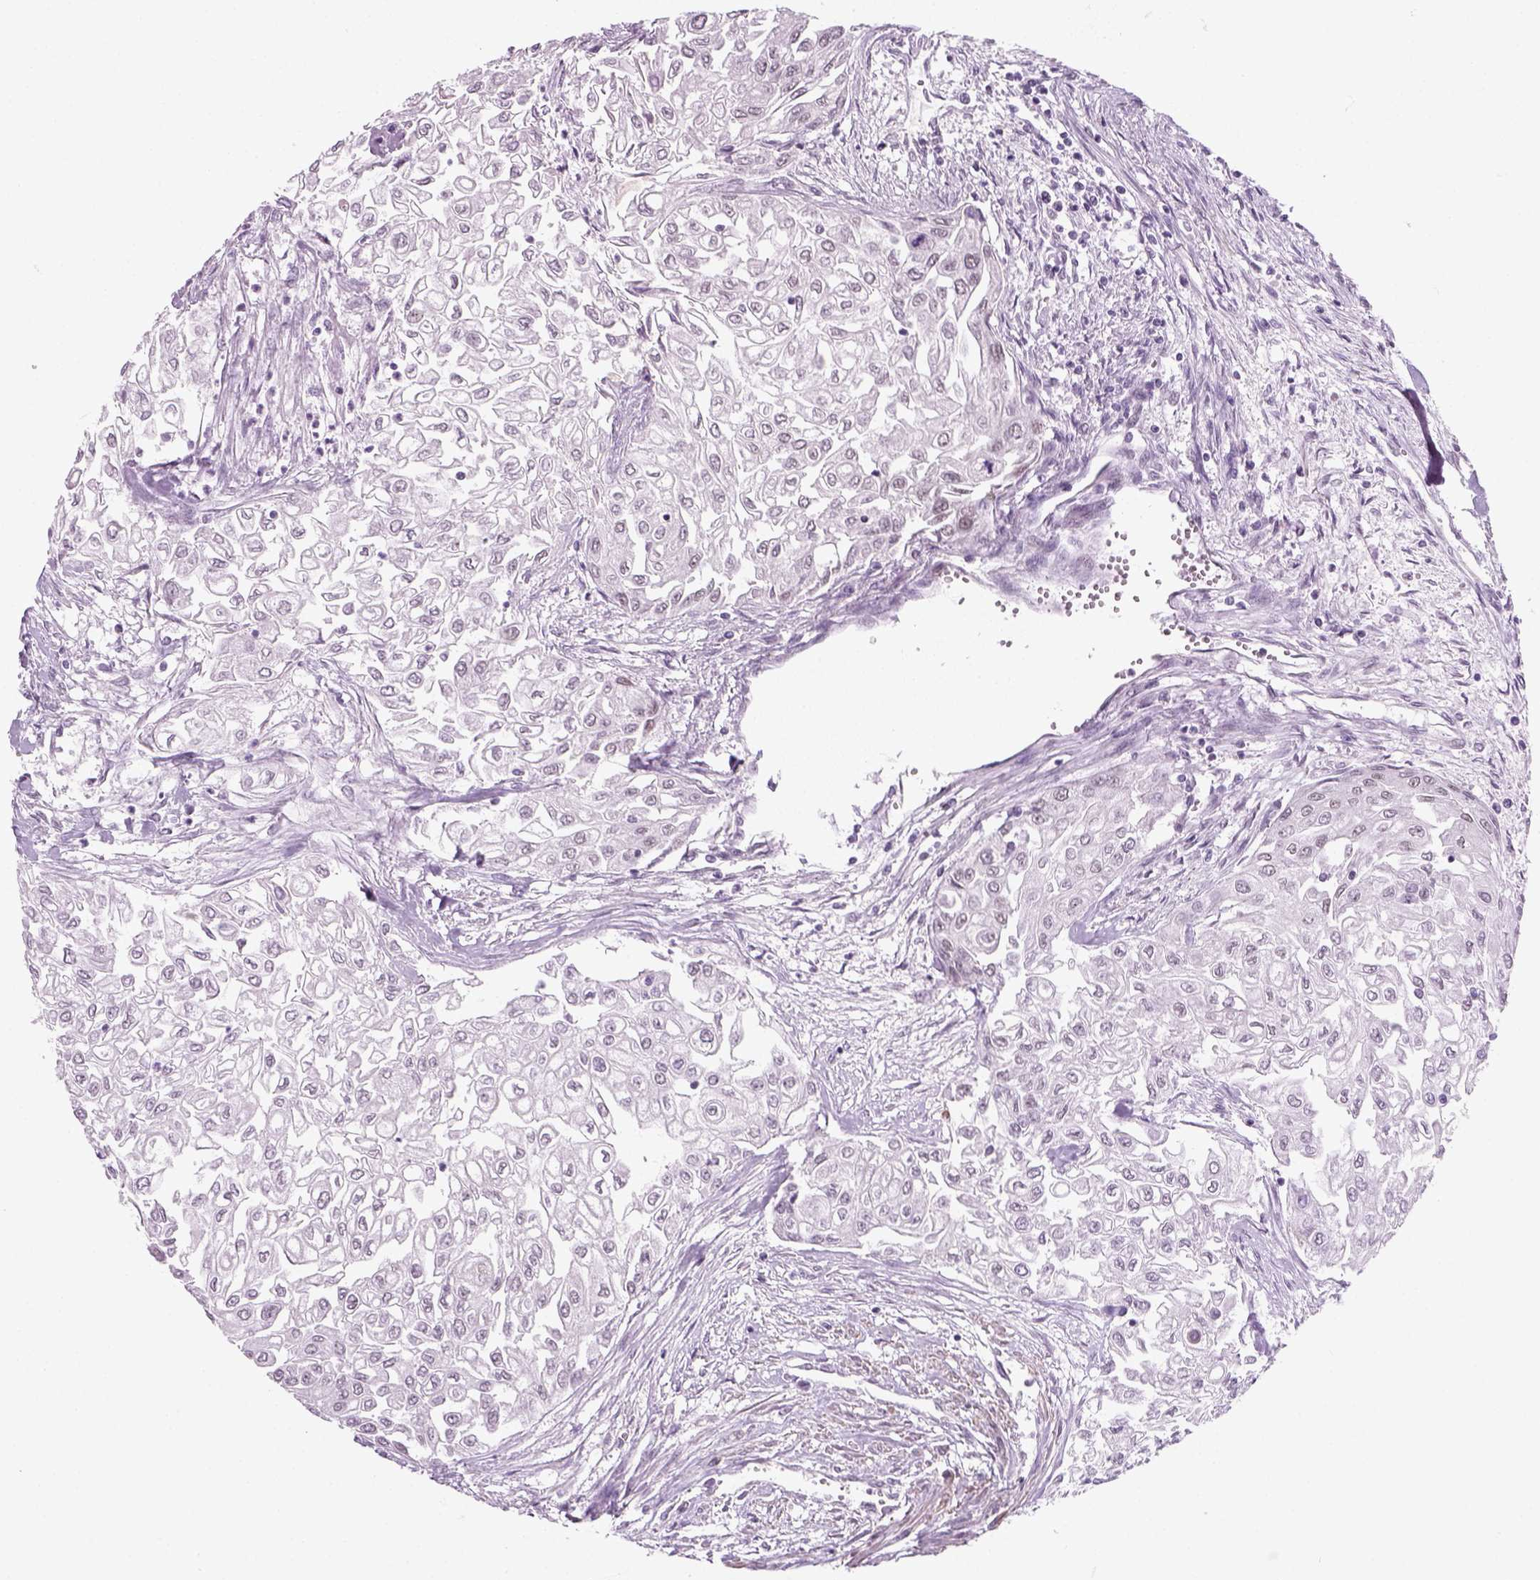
{"staining": {"intensity": "negative", "quantity": "none", "location": "none"}, "tissue": "urothelial cancer", "cell_type": "Tumor cells", "image_type": "cancer", "snomed": [{"axis": "morphology", "description": "Urothelial carcinoma, High grade"}, {"axis": "topography", "description": "Urinary bladder"}], "caption": "Tumor cells are negative for brown protein staining in urothelial cancer. The staining is performed using DAB (3,3'-diaminobenzidine) brown chromogen with nuclei counter-stained in using hematoxylin.", "gene": "ZNF865", "patient": {"sex": "male", "age": 62}}